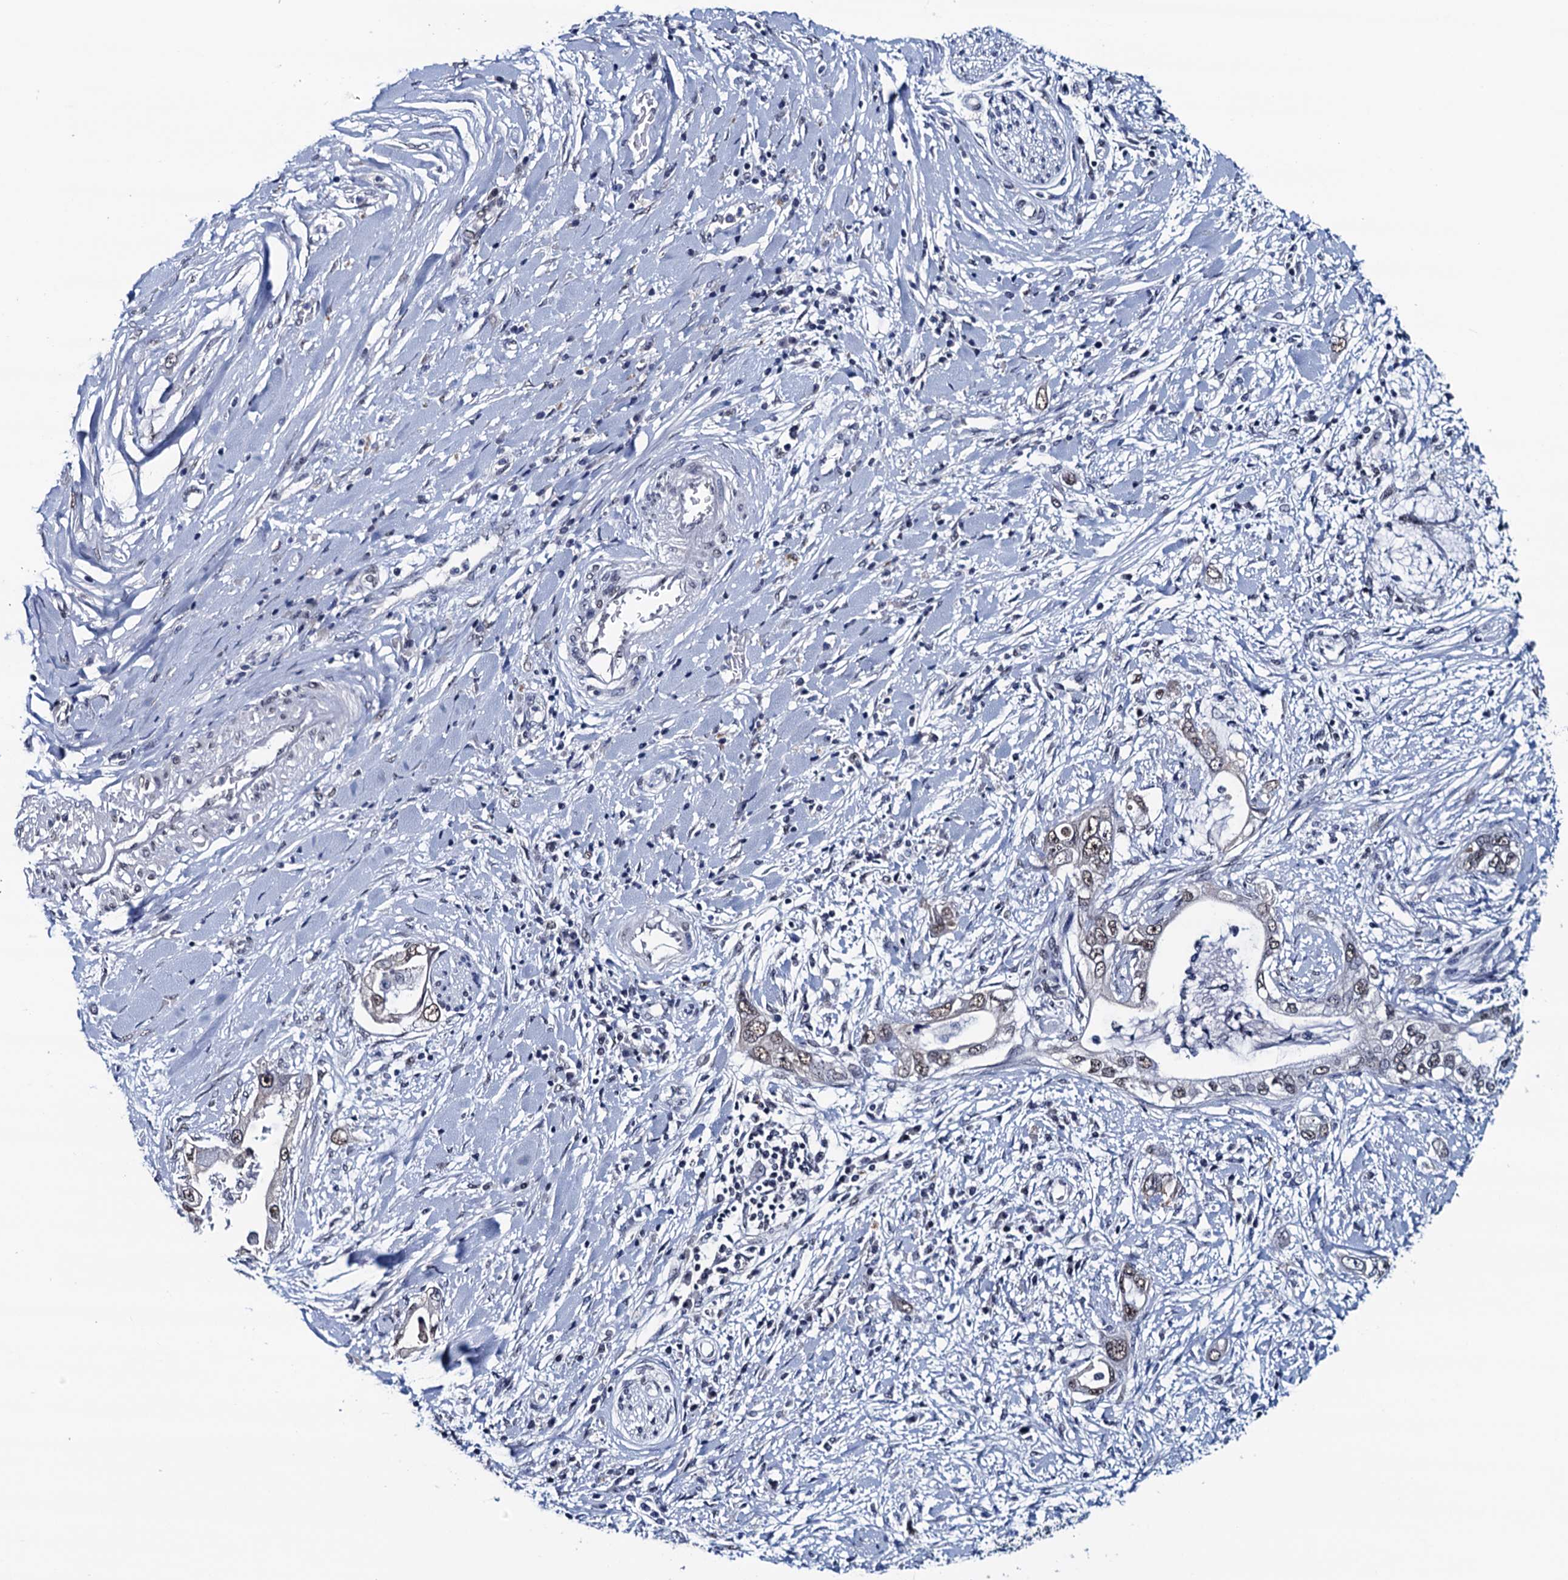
{"staining": {"intensity": "moderate", "quantity": "<25%", "location": "nuclear"}, "tissue": "pancreatic cancer", "cell_type": "Tumor cells", "image_type": "cancer", "snomed": [{"axis": "morphology", "description": "Inflammation, NOS"}, {"axis": "morphology", "description": "Adenocarcinoma, NOS"}, {"axis": "topography", "description": "Pancreas"}], "caption": "Protein expression analysis of human adenocarcinoma (pancreatic) reveals moderate nuclear expression in about <25% of tumor cells.", "gene": "FNBP4", "patient": {"sex": "female", "age": 56}}